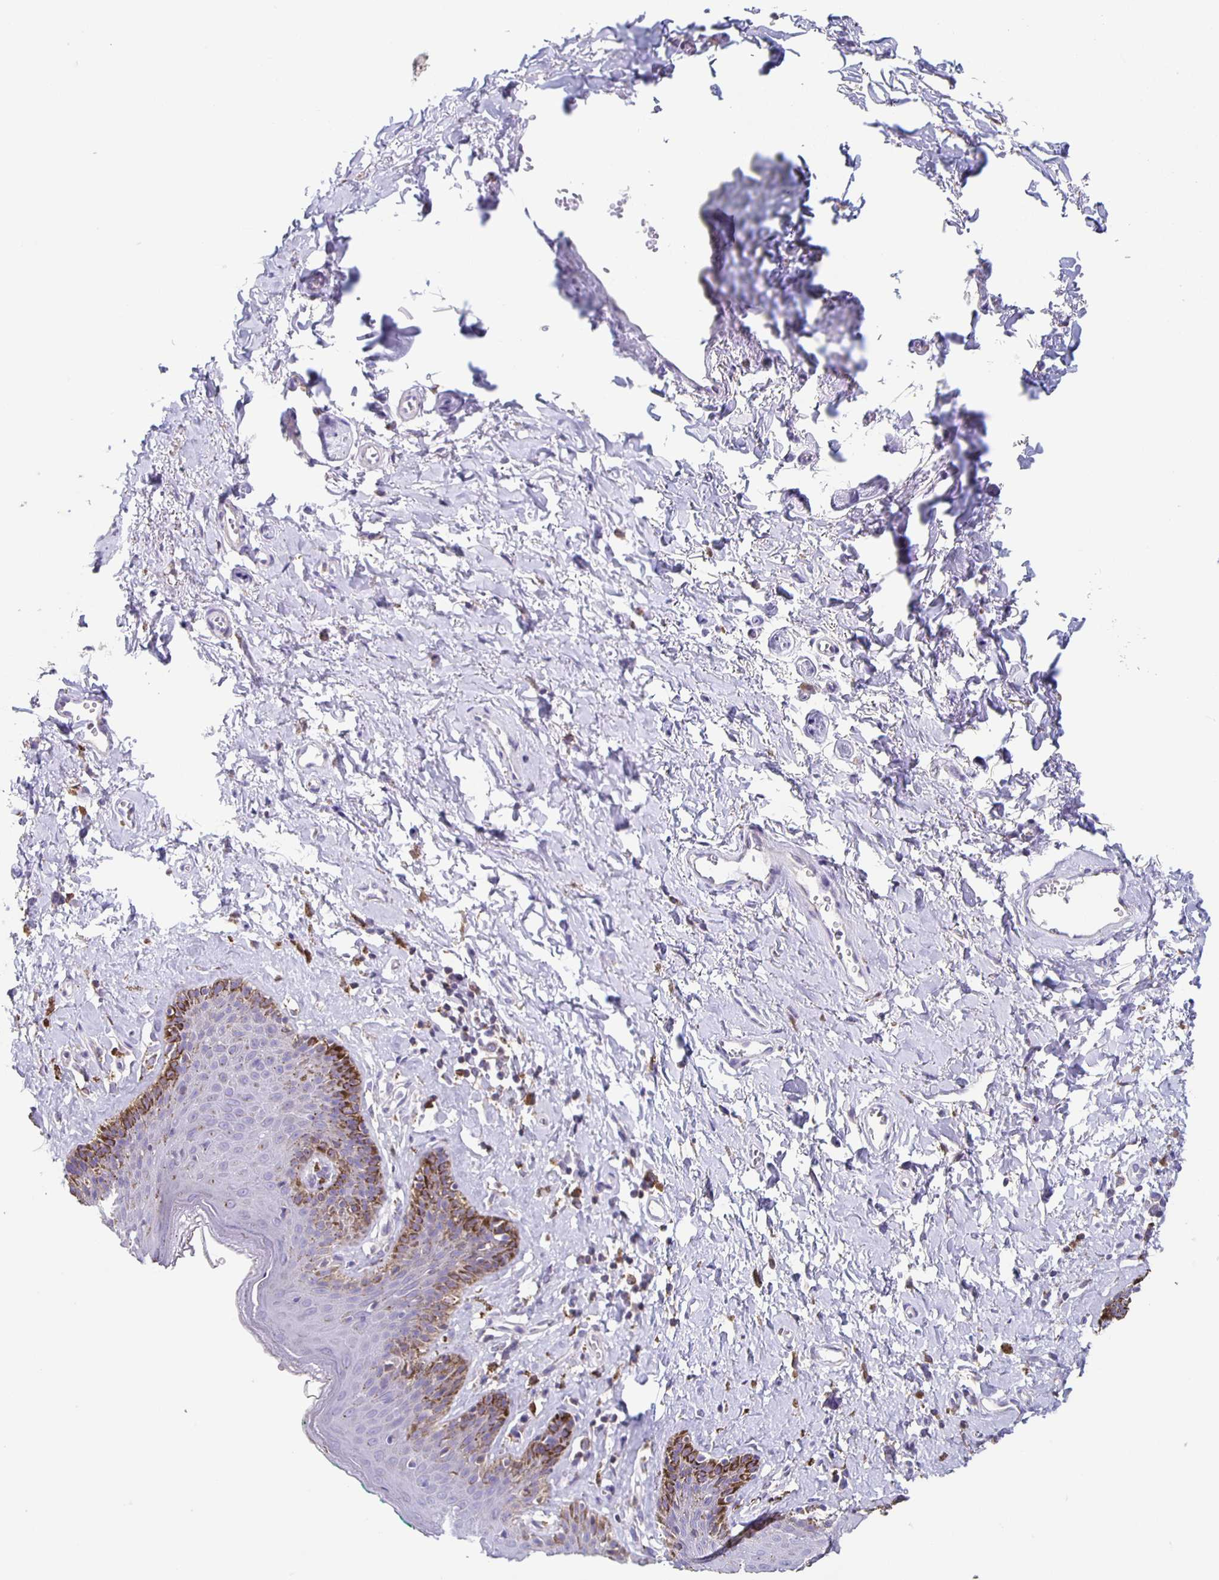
{"staining": {"intensity": "negative", "quantity": "none", "location": "none"}, "tissue": "skin", "cell_type": "Epidermal cells", "image_type": "normal", "snomed": [{"axis": "morphology", "description": "Normal tissue, NOS"}, {"axis": "topography", "description": "Vulva"}, {"axis": "topography", "description": "Peripheral nerve tissue"}], "caption": "High power microscopy image of an immunohistochemistry histopathology image of benign skin, revealing no significant positivity in epidermal cells.", "gene": "TPPP", "patient": {"sex": "female", "age": 66}}